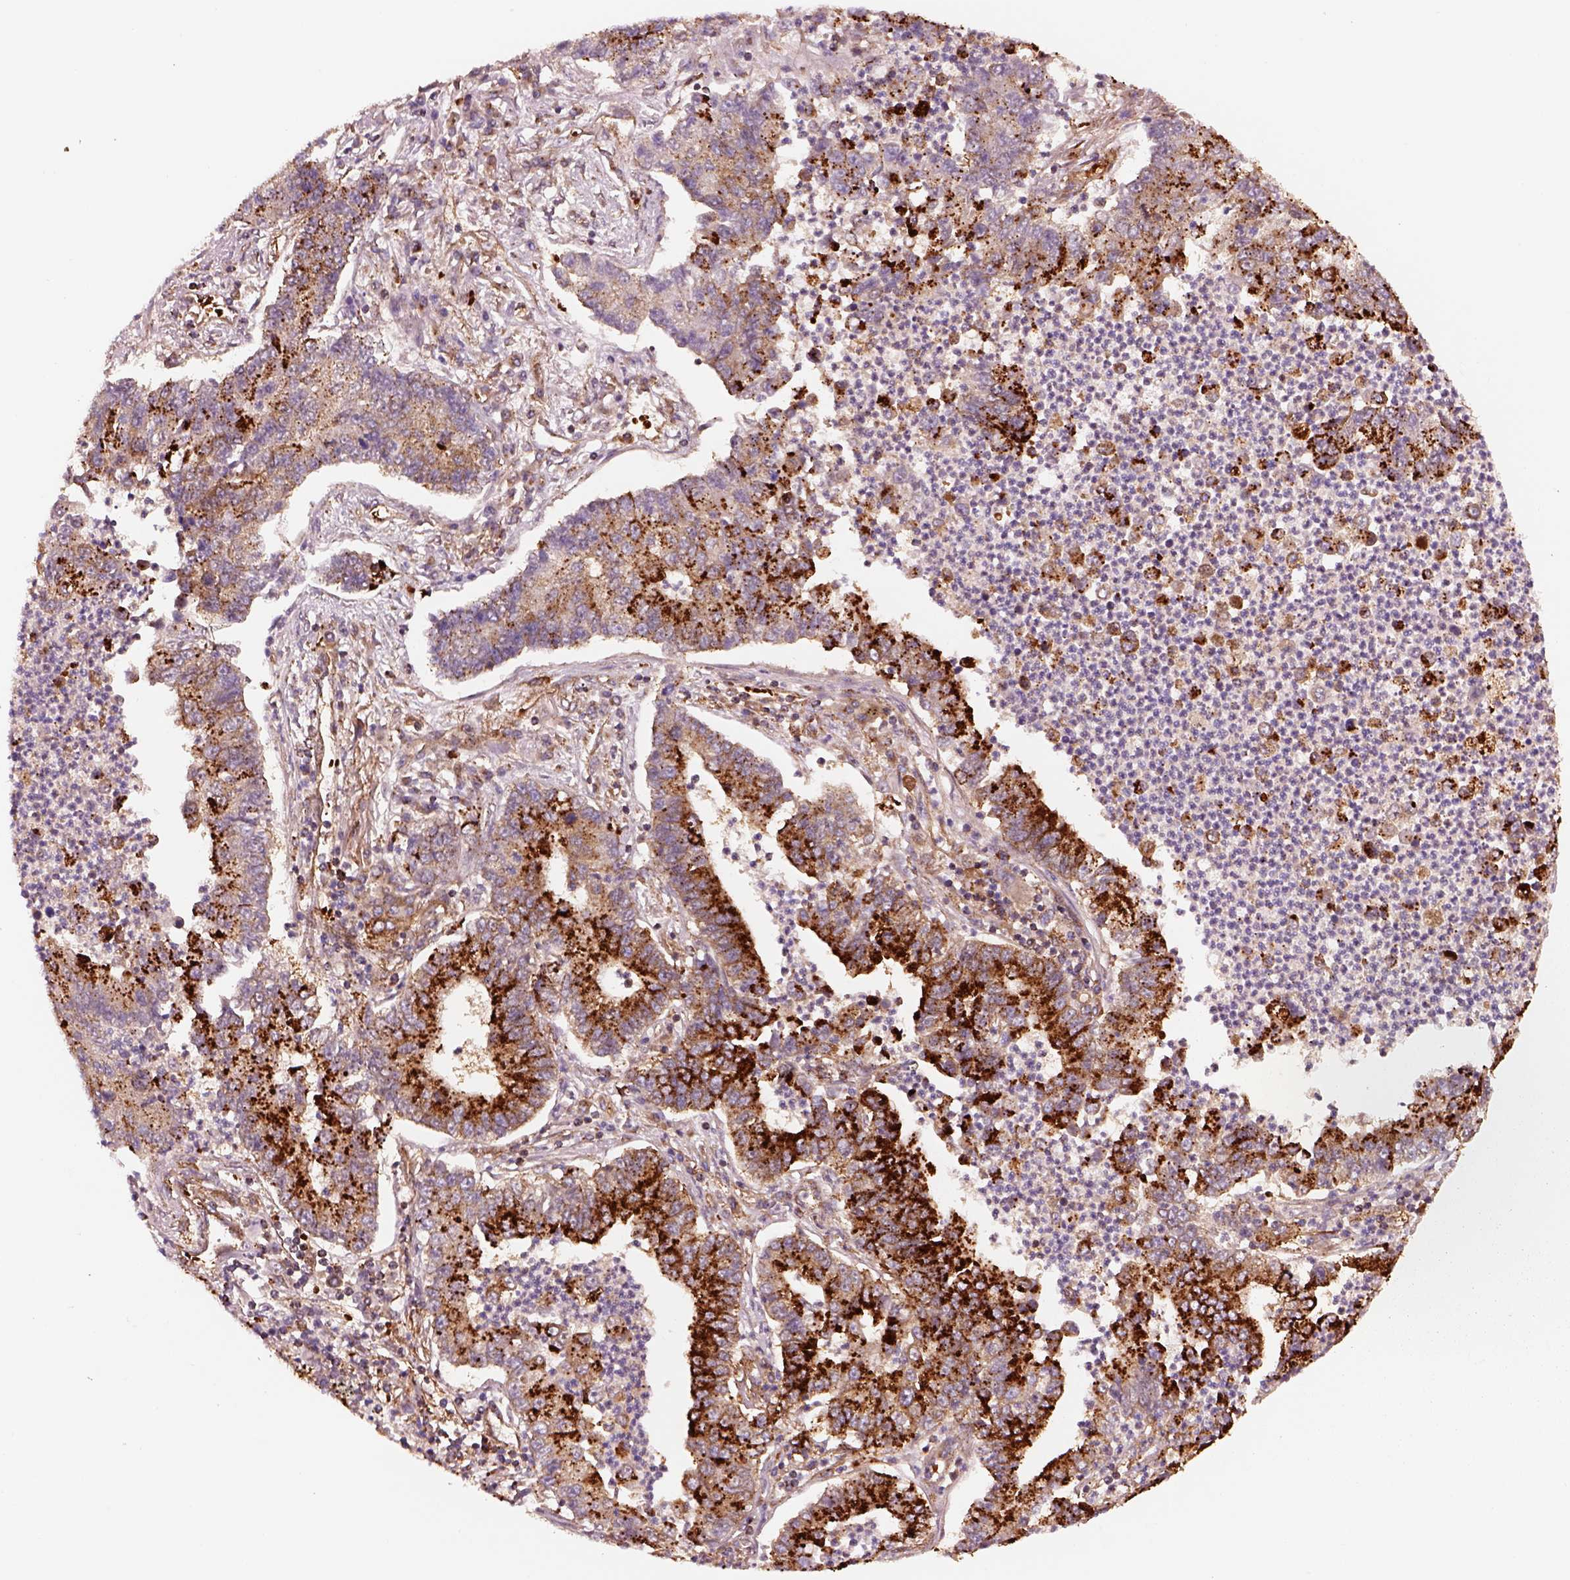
{"staining": {"intensity": "strong", "quantity": "25%-75%", "location": "cytoplasmic/membranous"}, "tissue": "lung cancer", "cell_type": "Tumor cells", "image_type": "cancer", "snomed": [{"axis": "morphology", "description": "Adenocarcinoma, NOS"}, {"axis": "topography", "description": "Lung"}], "caption": "Protein expression analysis of human lung adenocarcinoma reveals strong cytoplasmic/membranous positivity in about 25%-75% of tumor cells.", "gene": "WASHC2A", "patient": {"sex": "female", "age": 57}}